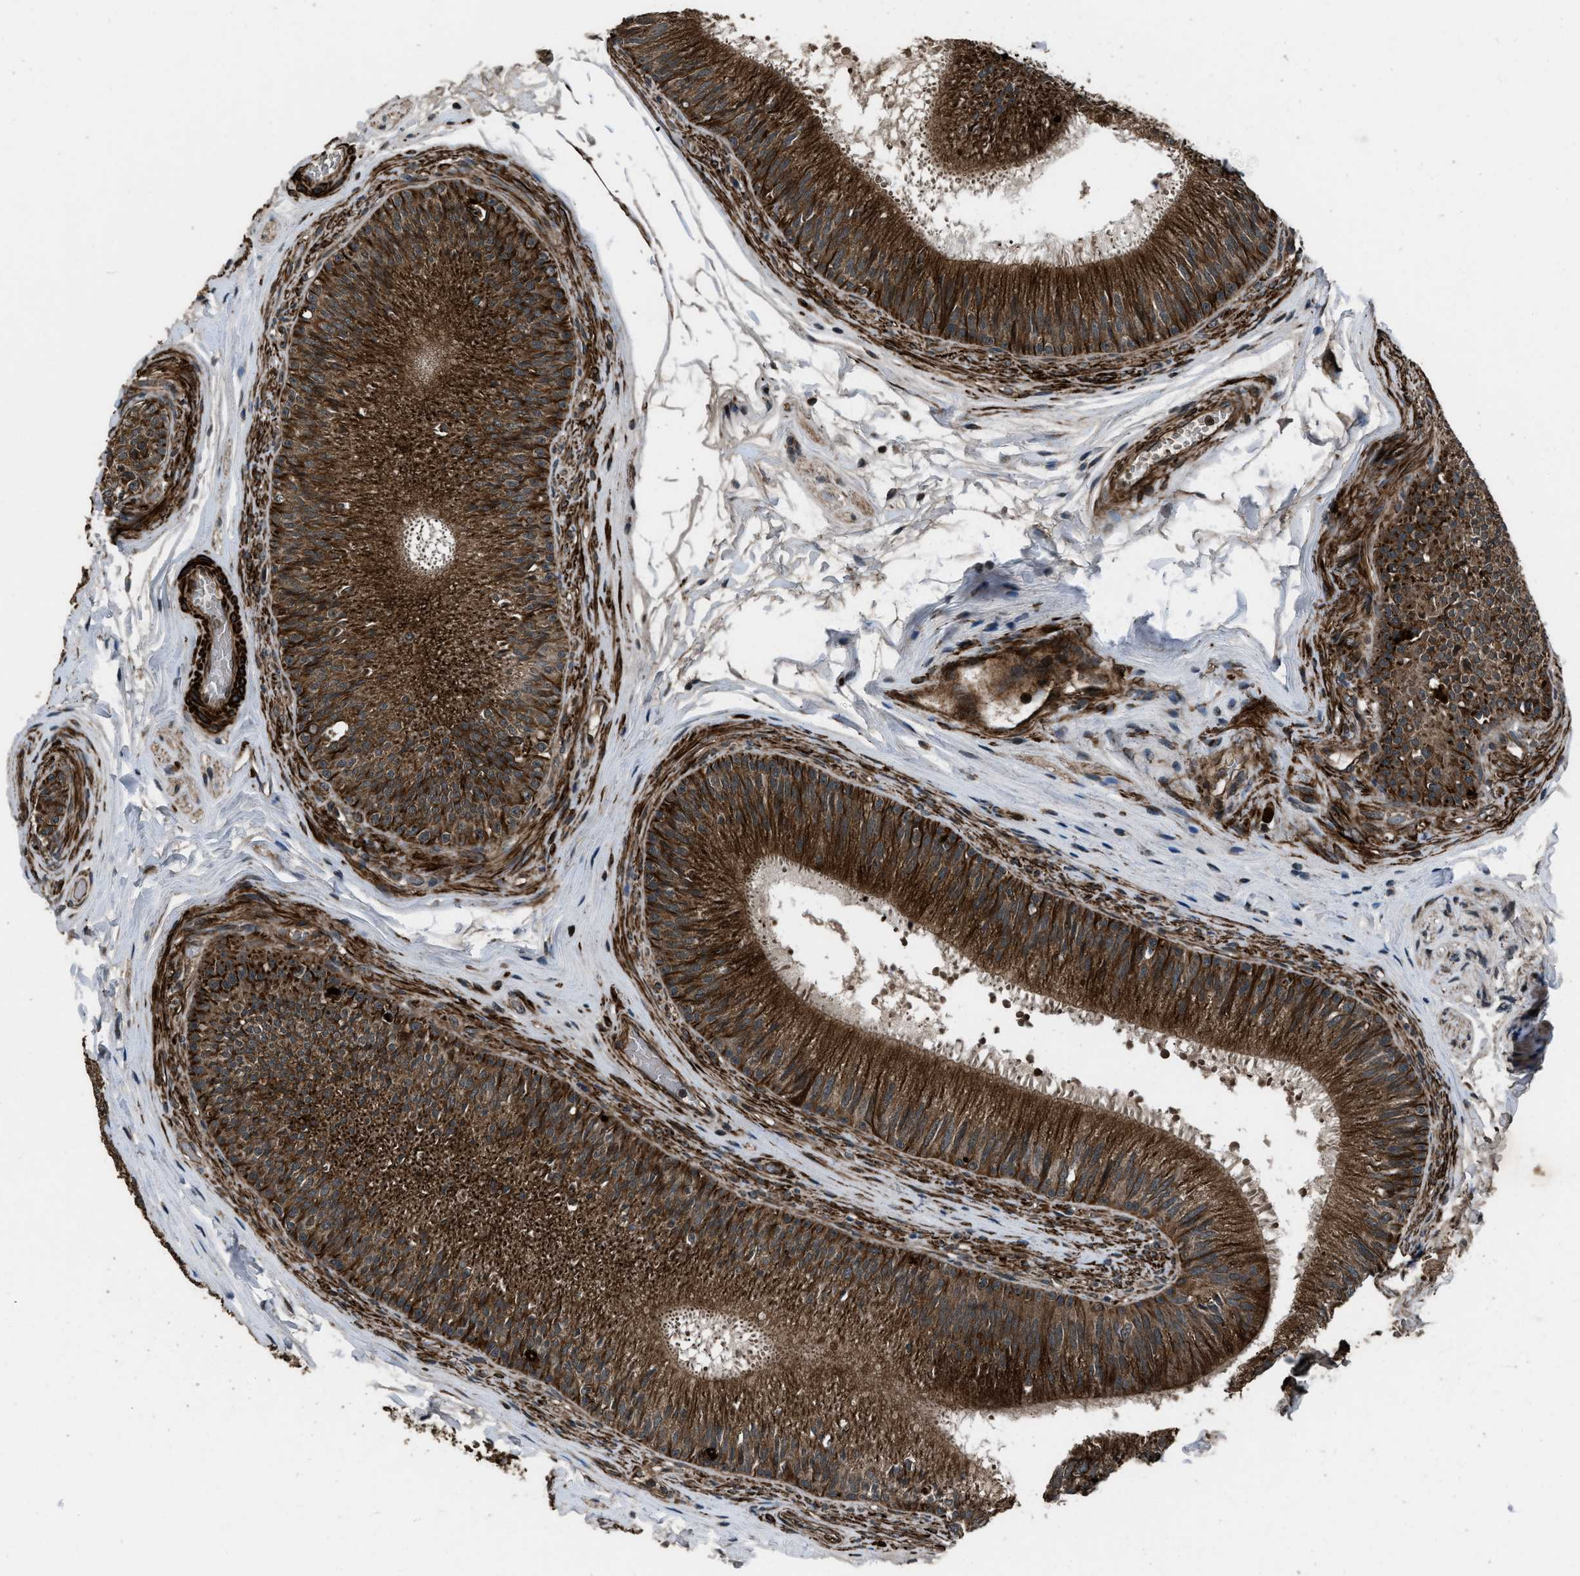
{"staining": {"intensity": "strong", "quantity": ">75%", "location": "cytoplasmic/membranous"}, "tissue": "epididymis", "cell_type": "Glandular cells", "image_type": "normal", "snomed": [{"axis": "morphology", "description": "Normal tissue, NOS"}, {"axis": "topography", "description": "Testis"}, {"axis": "topography", "description": "Epididymis"}], "caption": "Normal epididymis shows strong cytoplasmic/membranous expression in approximately >75% of glandular cells.", "gene": "IRAK4", "patient": {"sex": "male", "age": 36}}